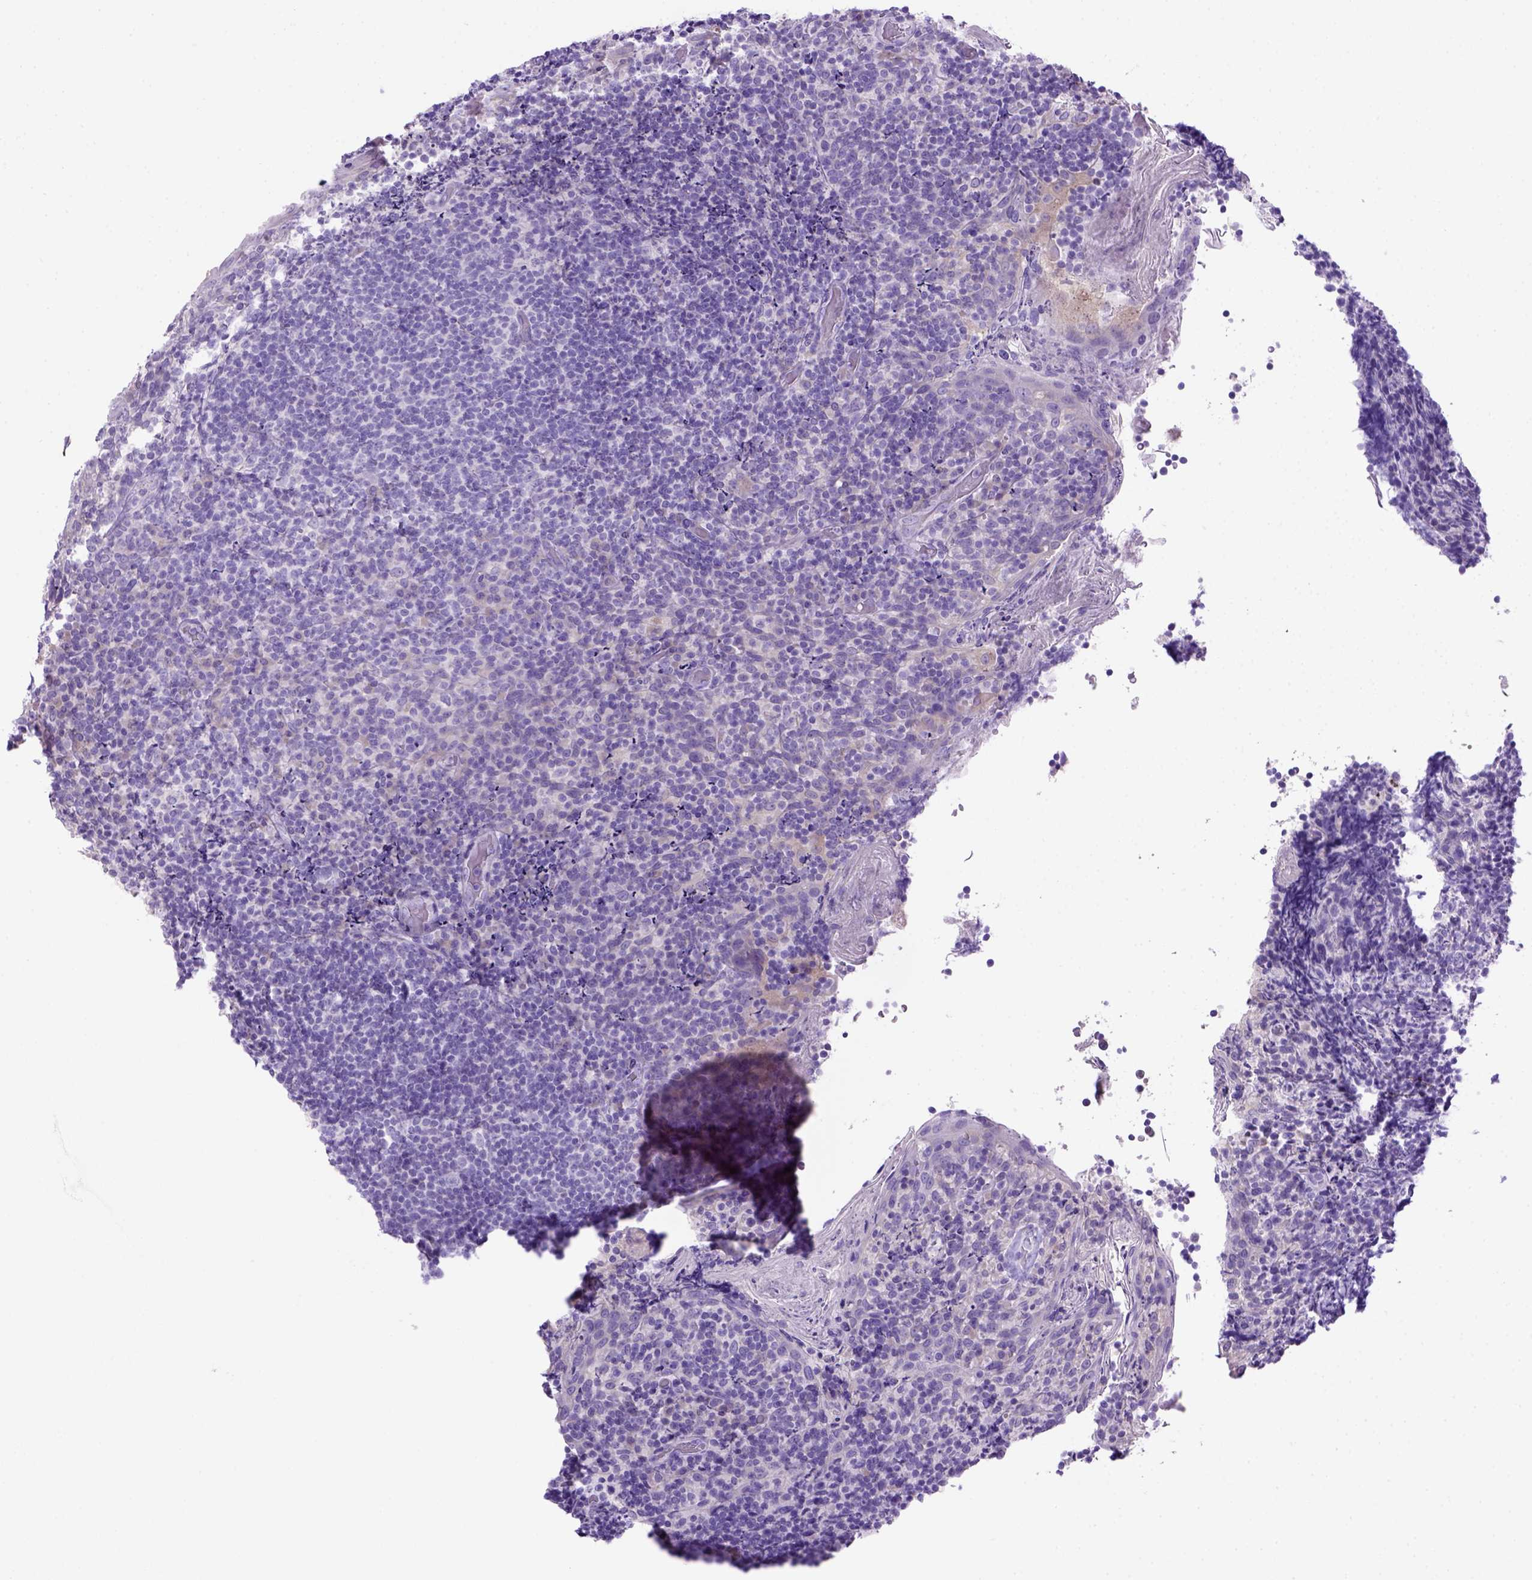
{"staining": {"intensity": "negative", "quantity": "none", "location": "none"}, "tissue": "tonsil", "cell_type": "Germinal center cells", "image_type": "normal", "snomed": [{"axis": "morphology", "description": "Normal tissue, NOS"}, {"axis": "topography", "description": "Tonsil"}], "caption": "A micrograph of human tonsil is negative for staining in germinal center cells.", "gene": "SIRPD", "patient": {"sex": "female", "age": 10}}